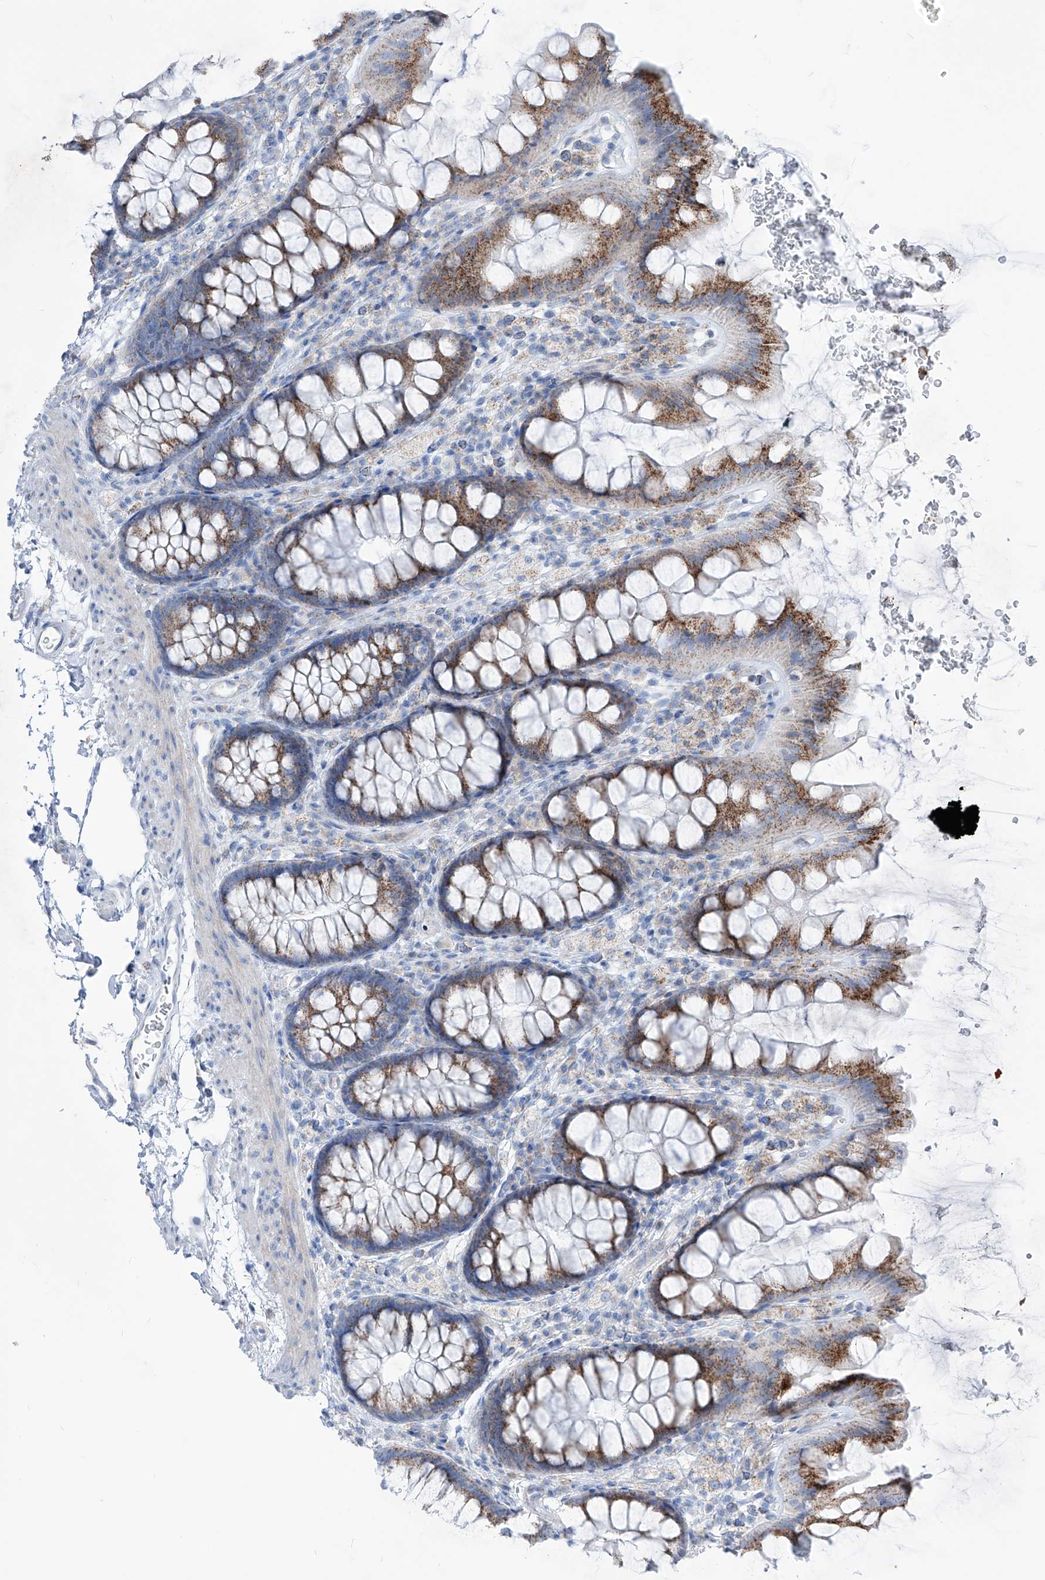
{"staining": {"intensity": "negative", "quantity": "none", "location": "none"}, "tissue": "colon", "cell_type": "Endothelial cells", "image_type": "normal", "snomed": [{"axis": "morphology", "description": "Normal tissue, NOS"}, {"axis": "topography", "description": "Colon"}], "caption": "The immunohistochemistry (IHC) histopathology image has no significant expression in endothelial cells of colon.", "gene": "AGPS", "patient": {"sex": "female", "age": 62}}